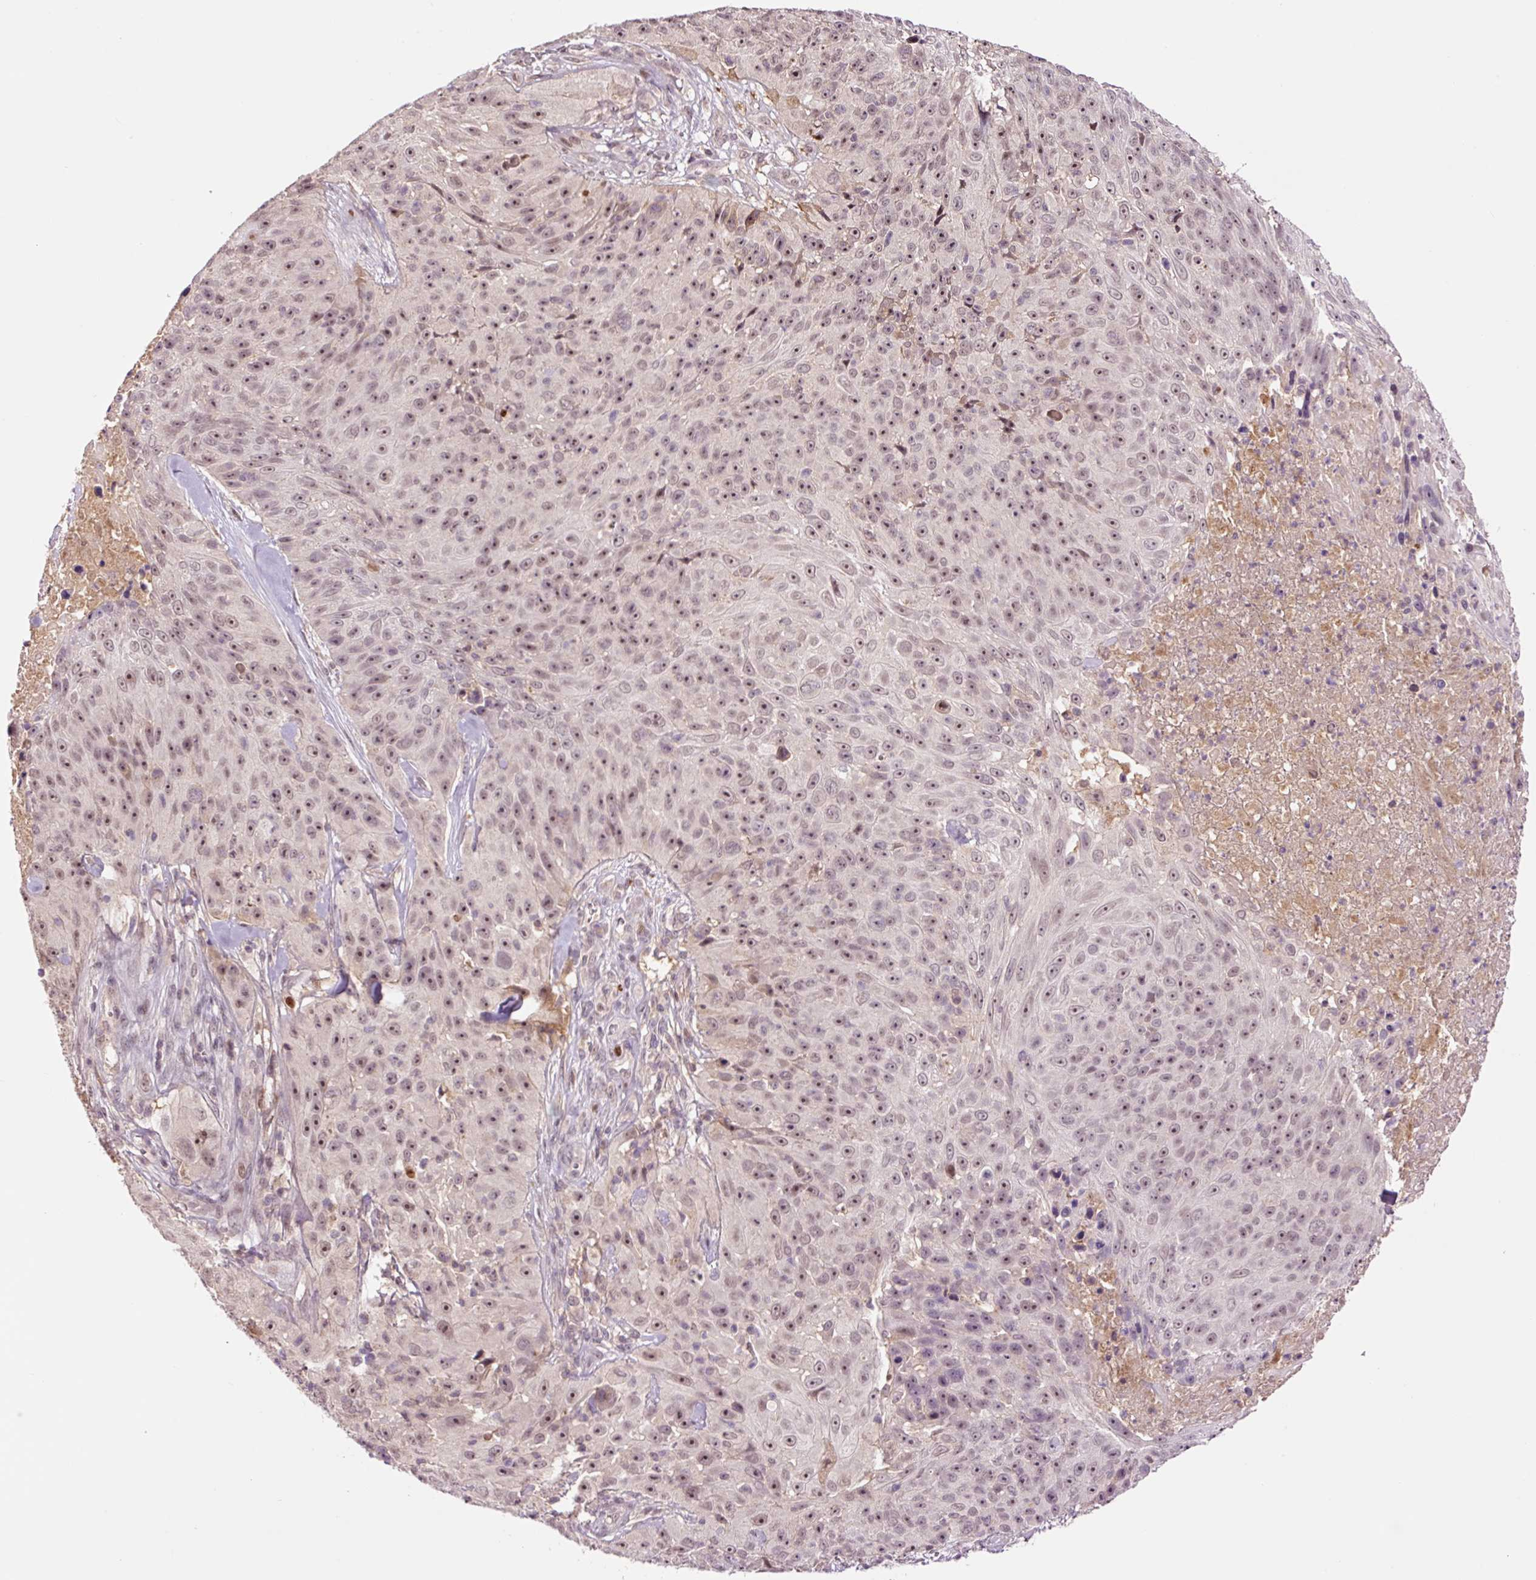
{"staining": {"intensity": "moderate", "quantity": ">75%", "location": "nuclear"}, "tissue": "skin cancer", "cell_type": "Tumor cells", "image_type": "cancer", "snomed": [{"axis": "morphology", "description": "Squamous cell carcinoma, NOS"}, {"axis": "topography", "description": "Skin"}], "caption": "Human squamous cell carcinoma (skin) stained with a protein marker exhibits moderate staining in tumor cells.", "gene": "DPPA4", "patient": {"sex": "female", "age": 87}}